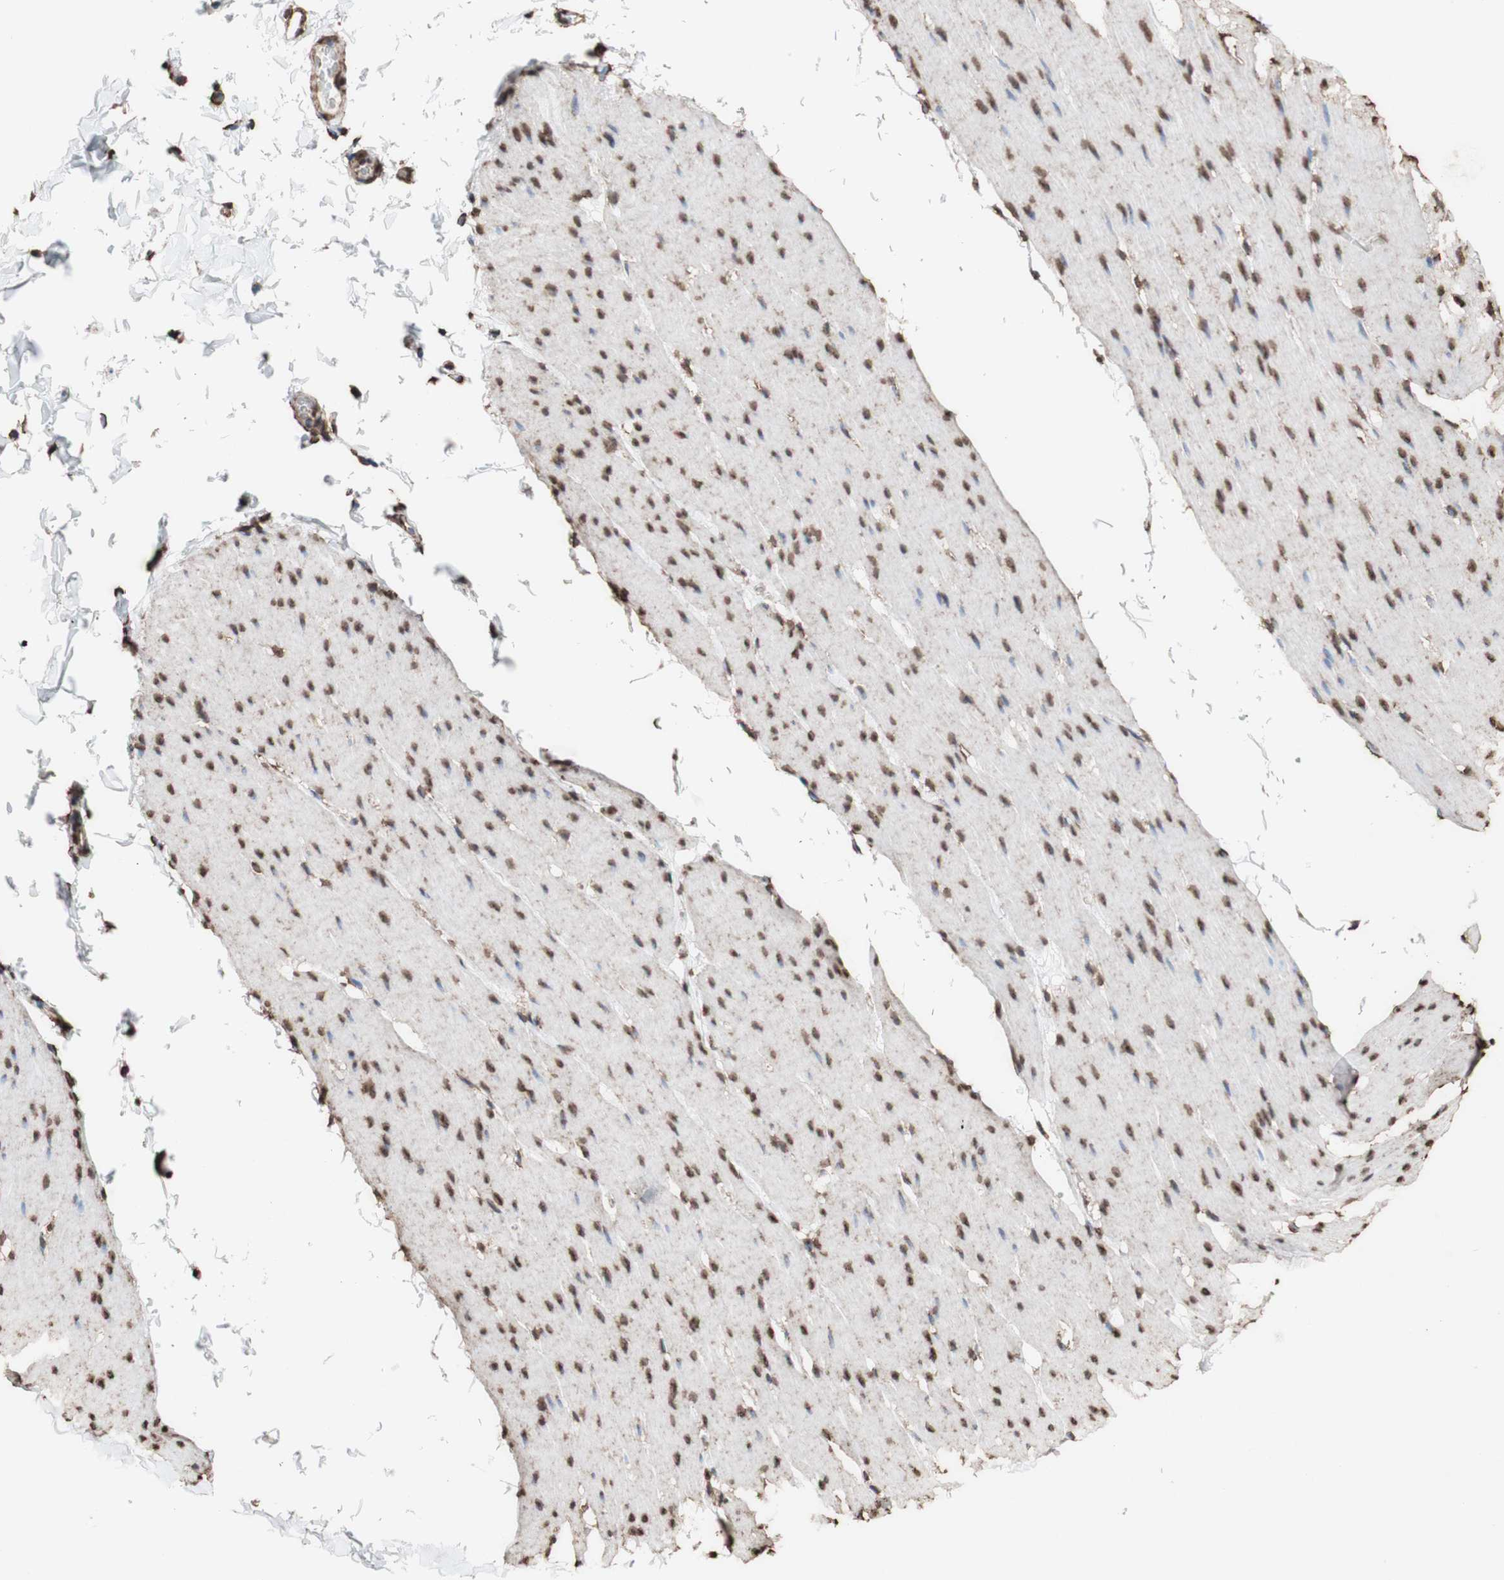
{"staining": {"intensity": "strong", "quantity": ">75%", "location": "cytoplasmic/membranous,nuclear"}, "tissue": "smooth muscle", "cell_type": "Smooth muscle cells", "image_type": "normal", "snomed": [{"axis": "morphology", "description": "Normal tissue, NOS"}, {"axis": "topography", "description": "Smooth muscle"}, {"axis": "topography", "description": "Colon"}], "caption": "A brown stain shows strong cytoplasmic/membranous,nuclear staining of a protein in smooth muscle cells of unremarkable human smooth muscle. Nuclei are stained in blue.", "gene": "PIDD1", "patient": {"sex": "male", "age": 67}}